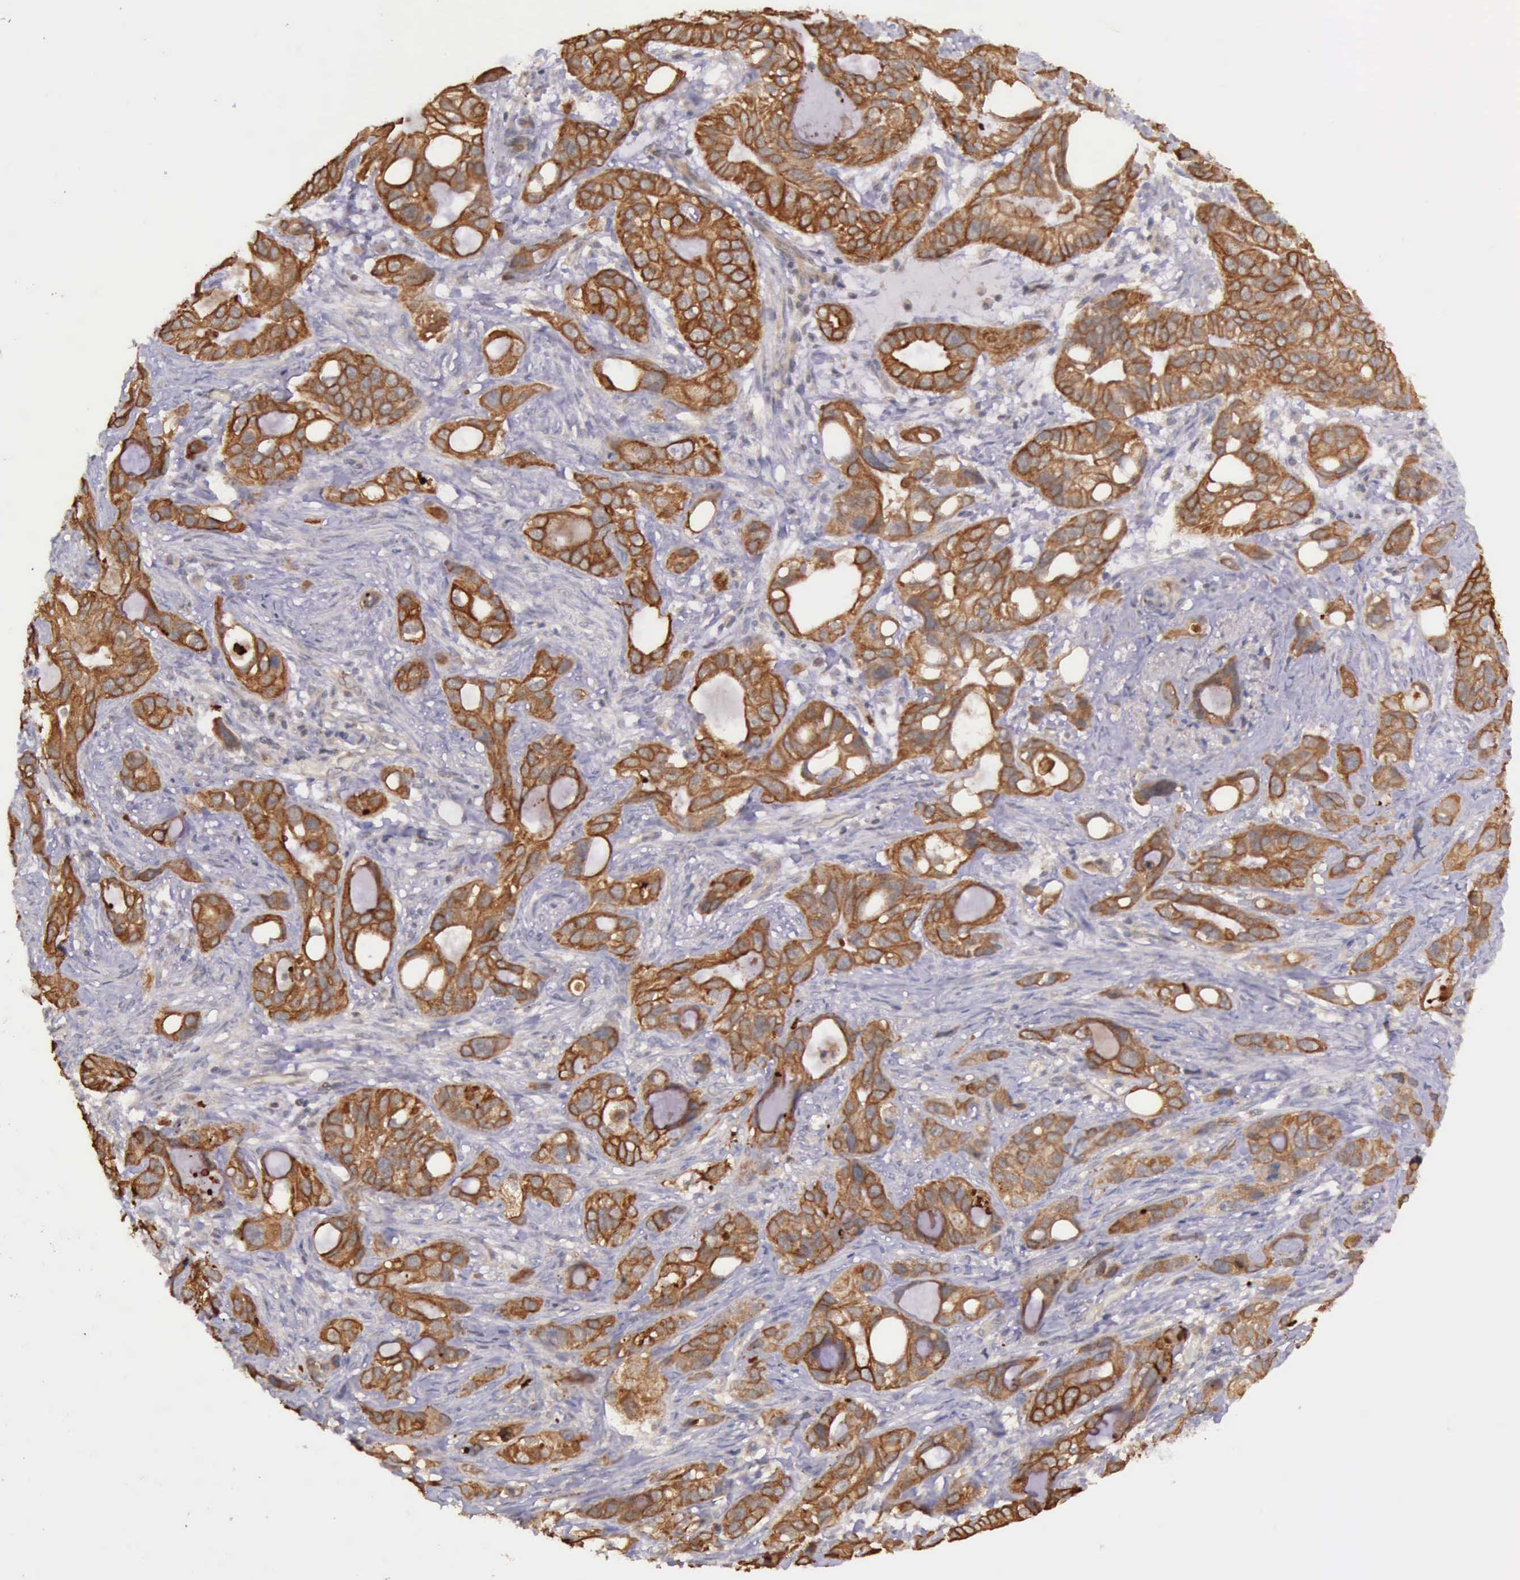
{"staining": {"intensity": "strong", "quantity": ">75%", "location": "cytoplasmic/membranous"}, "tissue": "stomach cancer", "cell_type": "Tumor cells", "image_type": "cancer", "snomed": [{"axis": "morphology", "description": "Adenocarcinoma, NOS"}, {"axis": "topography", "description": "Stomach, upper"}], "caption": "Protein analysis of stomach cancer tissue shows strong cytoplasmic/membranous expression in approximately >75% of tumor cells. (IHC, brightfield microscopy, high magnification).", "gene": "PRICKLE3", "patient": {"sex": "male", "age": 47}}